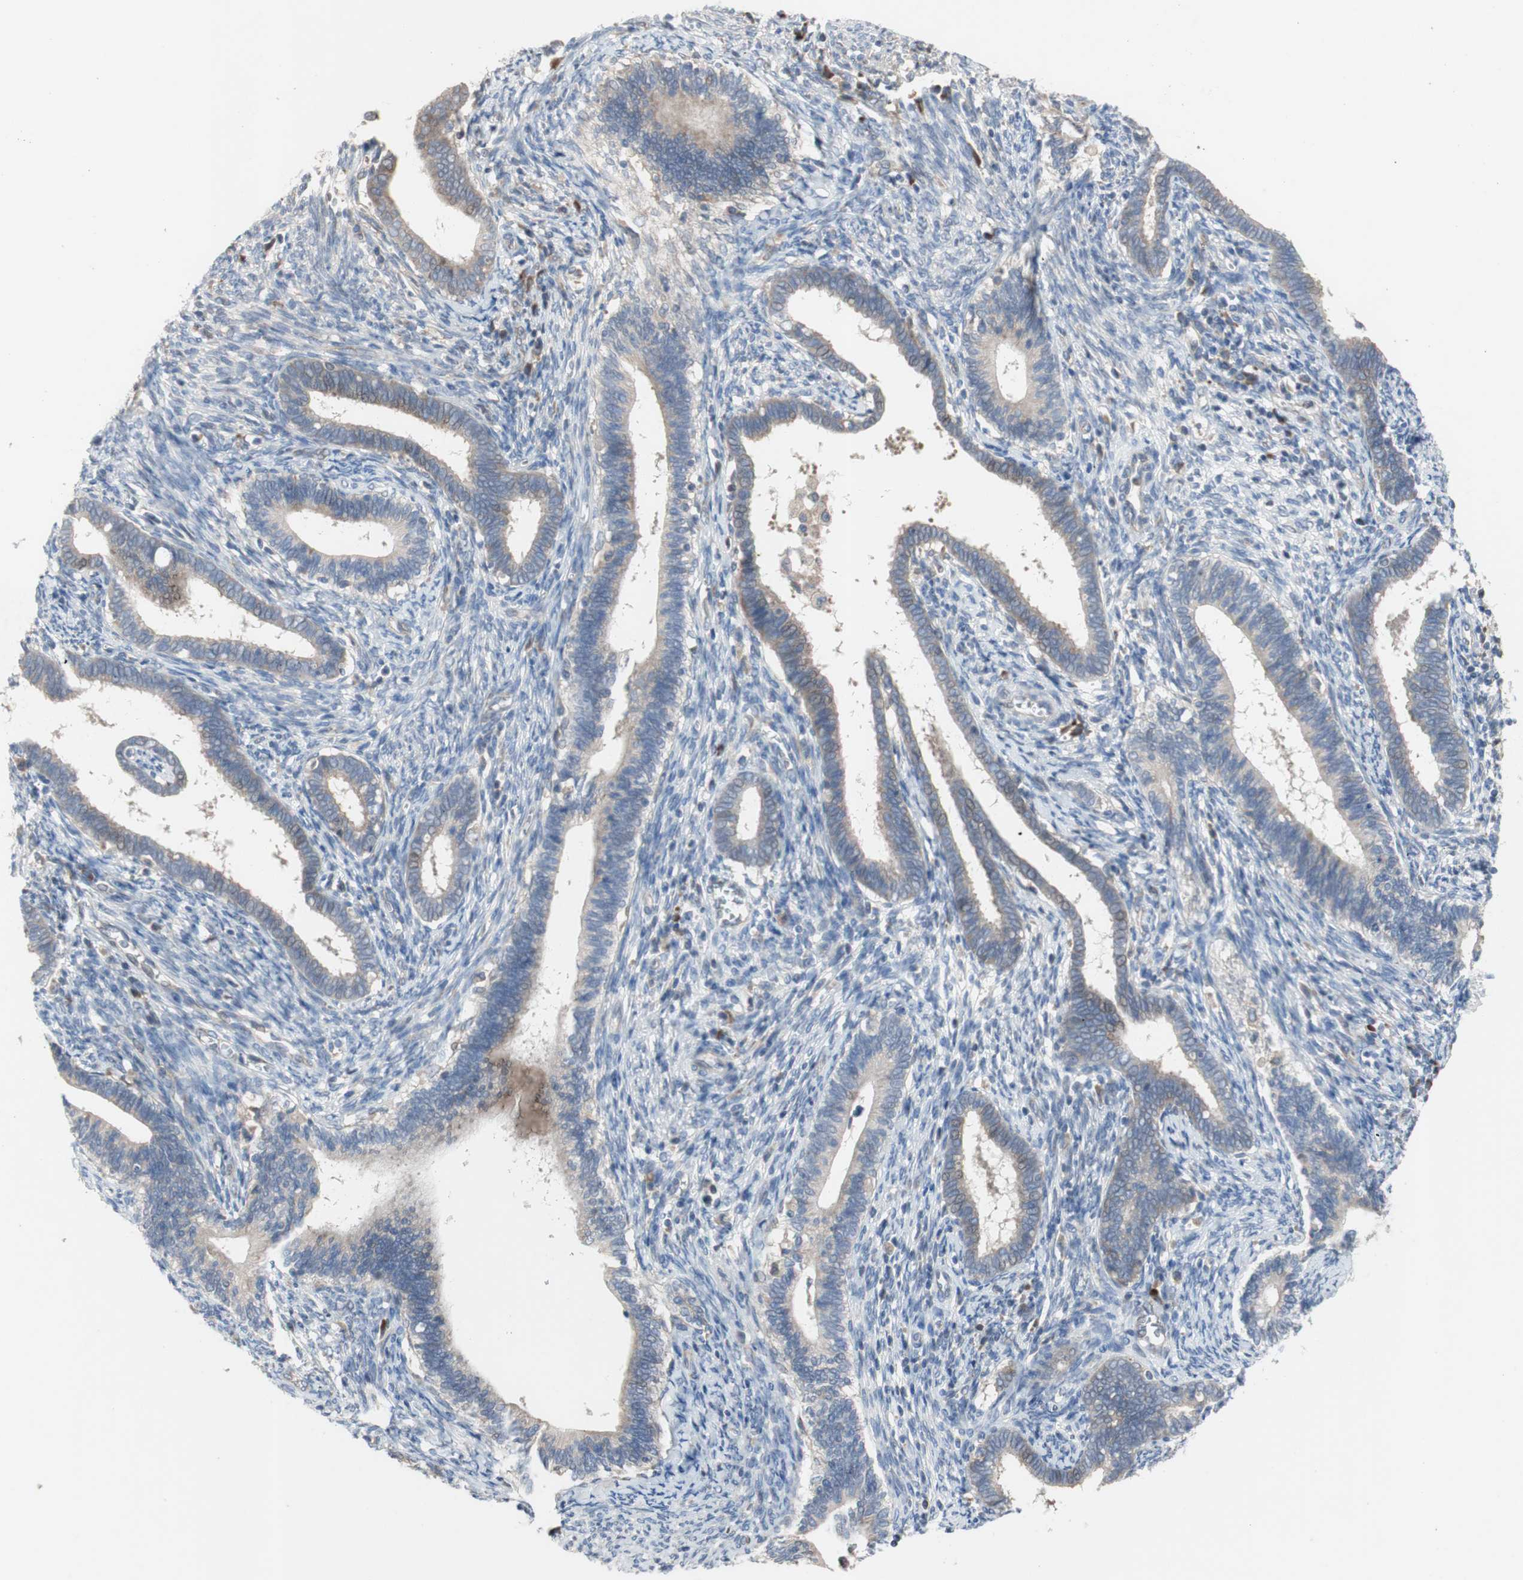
{"staining": {"intensity": "weak", "quantity": ">75%", "location": "cytoplasmic/membranous"}, "tissue": "cervical cancer", "cell_type": "Tumor cells", "image_type": "cancer", "snomed": [{"axis": "morphology", "description": "Adenocarcinoma, NOS"}, {"axis": "topography", "description": "Cervix"}], "caption": "Brown immunohistochemical staining in human adenocarcinoma (cervical) shows weak cytoplasmic/membranous expression in about >75% of tumor cells. (Brightfield microscopy of DAB IHC at high magnification).", "gene": "TTC14", "patient": {"sex": "female", "age": 44}}